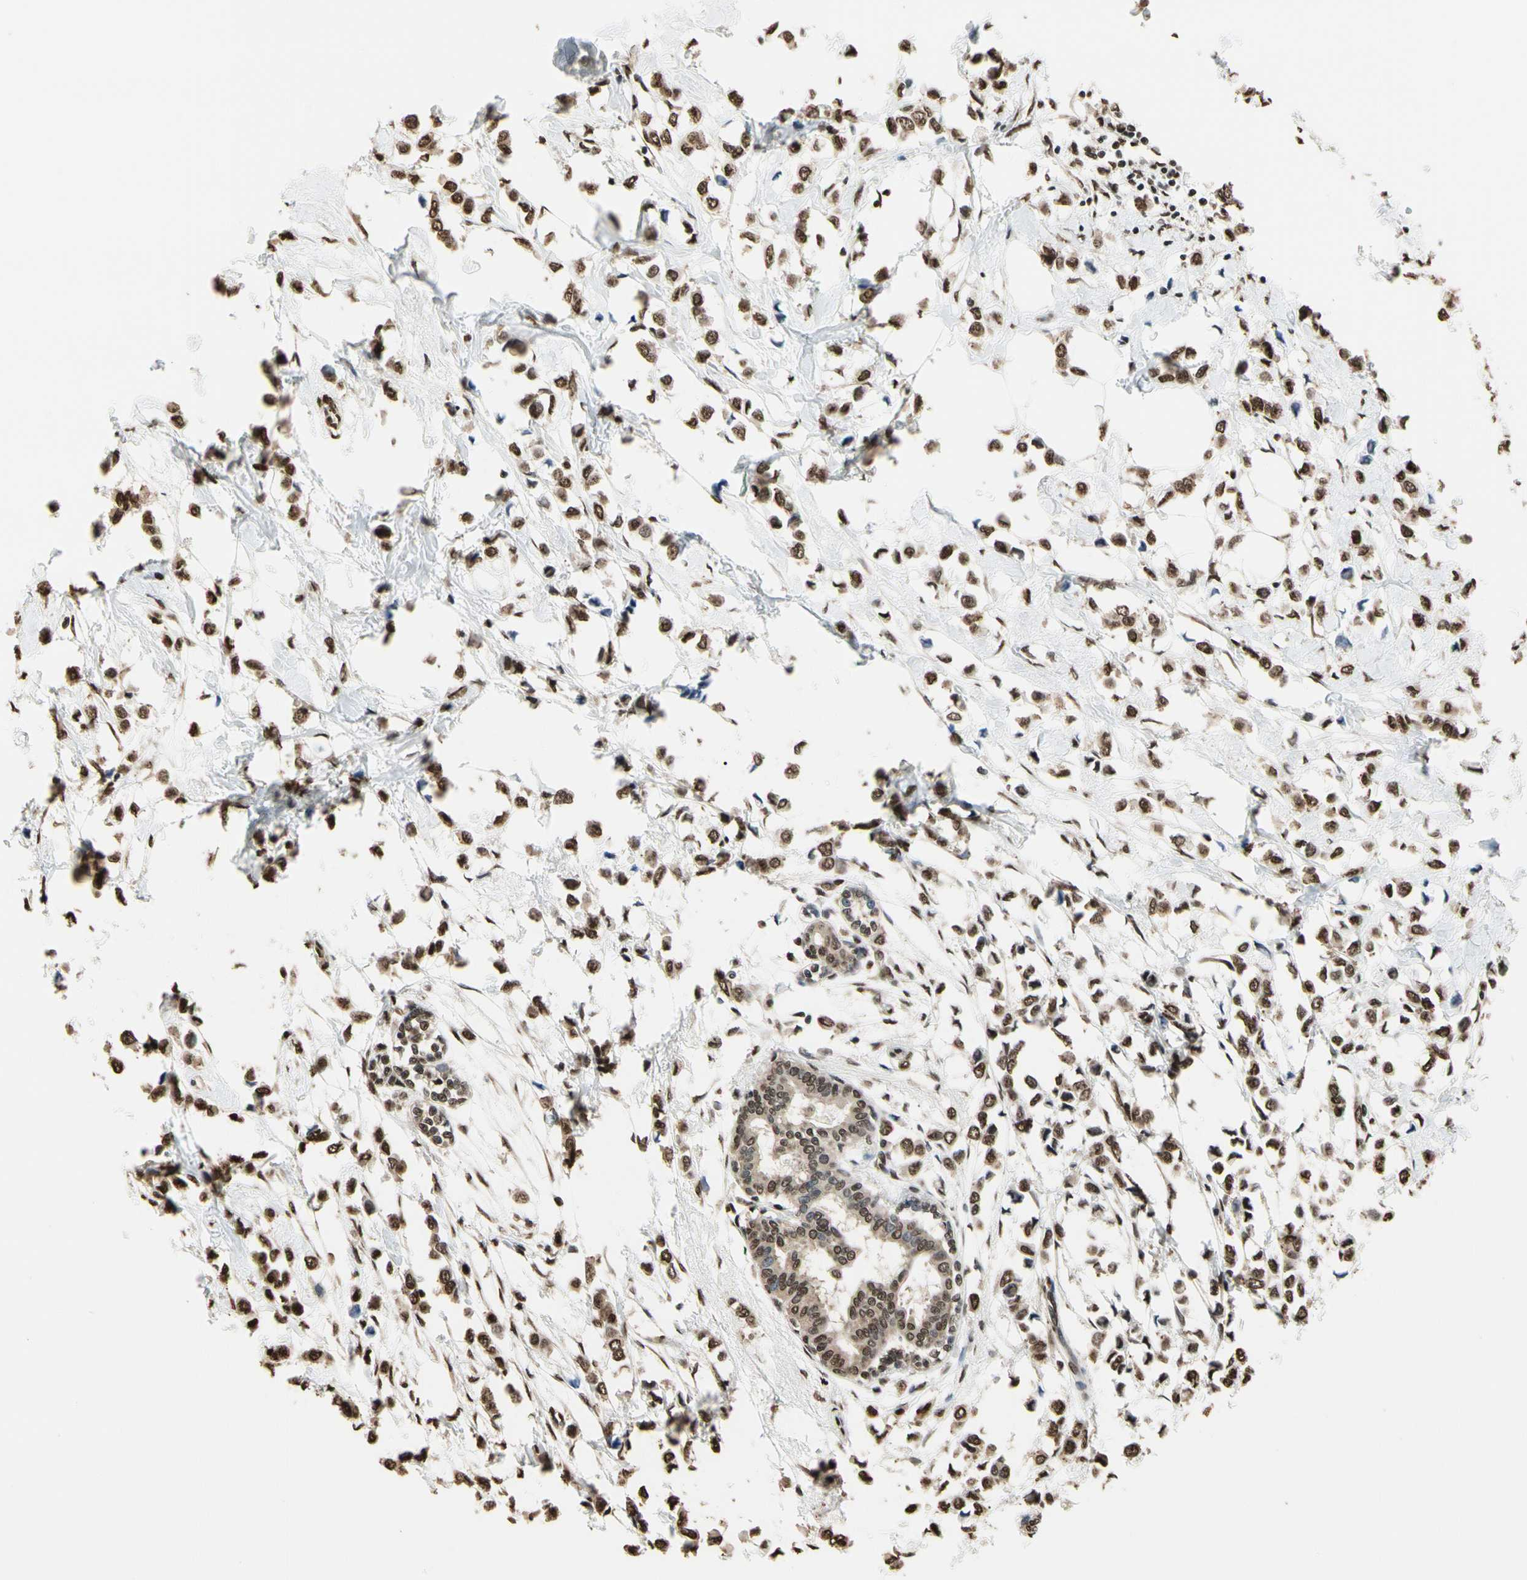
{"staining": {"intensity": "strong", "quantity": ">75%", "location": "cytoplasmic/membranous,nuclear"}, "tissue": "breast cancer", "cell_type": "Tumor cells", "image_type": "cancer", "snomed": [{"axis": "morphology", "description": "Lobular carcinoma"}, {"axis": "topography", "description": "Breast"}], "caption": "The immunohistochemical stain labels strong cytoplasmic/membranous and nuclear expression in tumor cells of lobular carcinoma (breast) tissue.", "gene": "HNRNPK", "patient": {"sex": "female", "age": 51}}